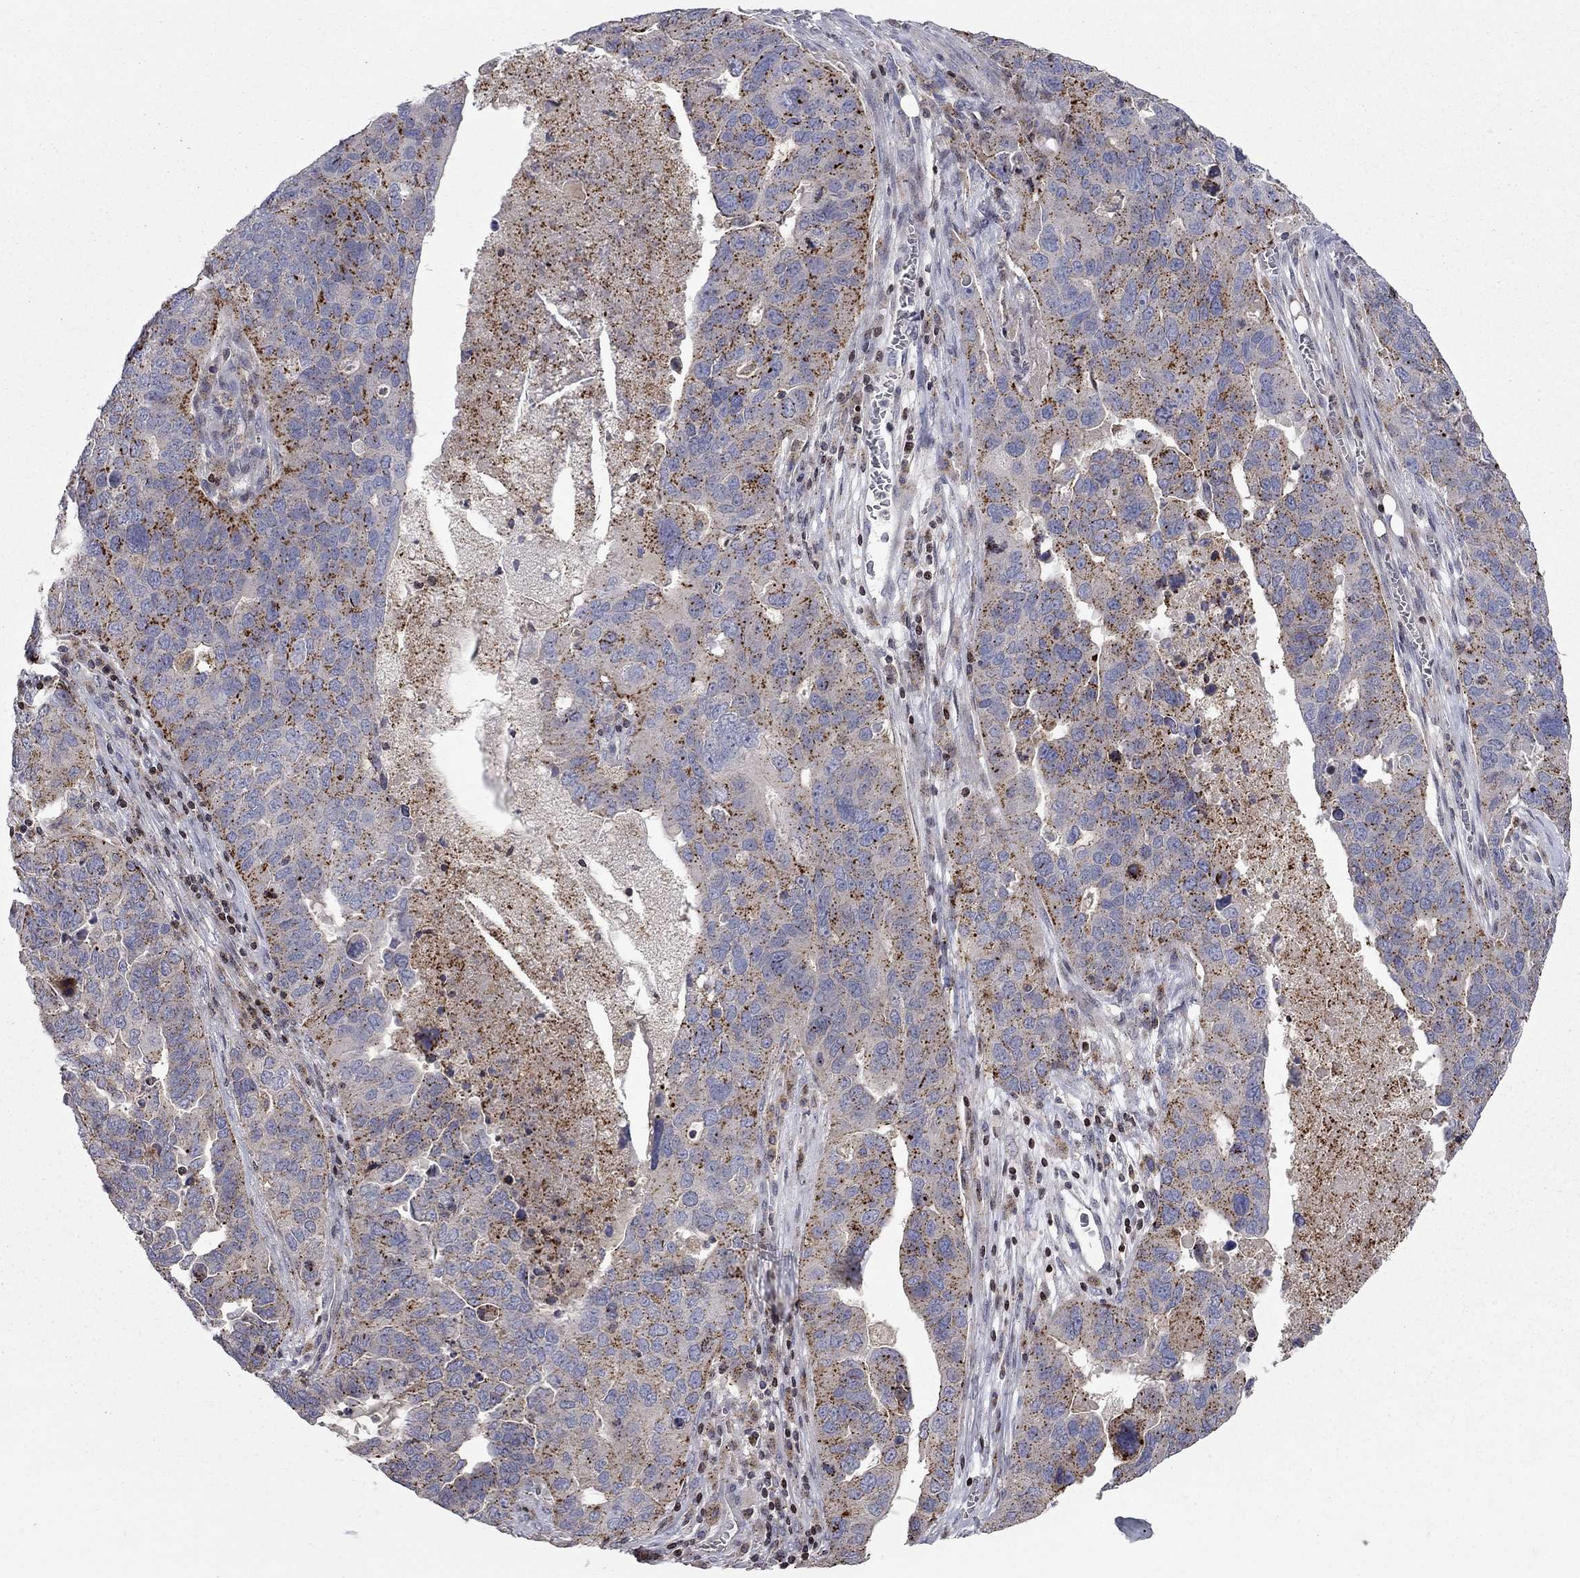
{"staining": {"intensity": "strong", "quantity": "25%-75%", "location": "cytoplasmic/membranous"}, "tissue": "ovarian cancer", "cell_type": "Tumor cells", "image_type": "cancer", "snomed": [{"axis": "morphology", "description": "Carcinoma, endometroid"}, {"axis": "topography", "description": "Soft tissue"}, {"axis": "topography", "description": "Ovary"}], "caption": "An IHC photomicrograph of tumor tissue is shown. Protein staining in brown shows strong cytoplasmic/membranous positivity in ovarian cancer (endometroid carcinoma) within tumor cells.", "gene": "ERN2", "patient": {"sex": "female", "age": 52}}